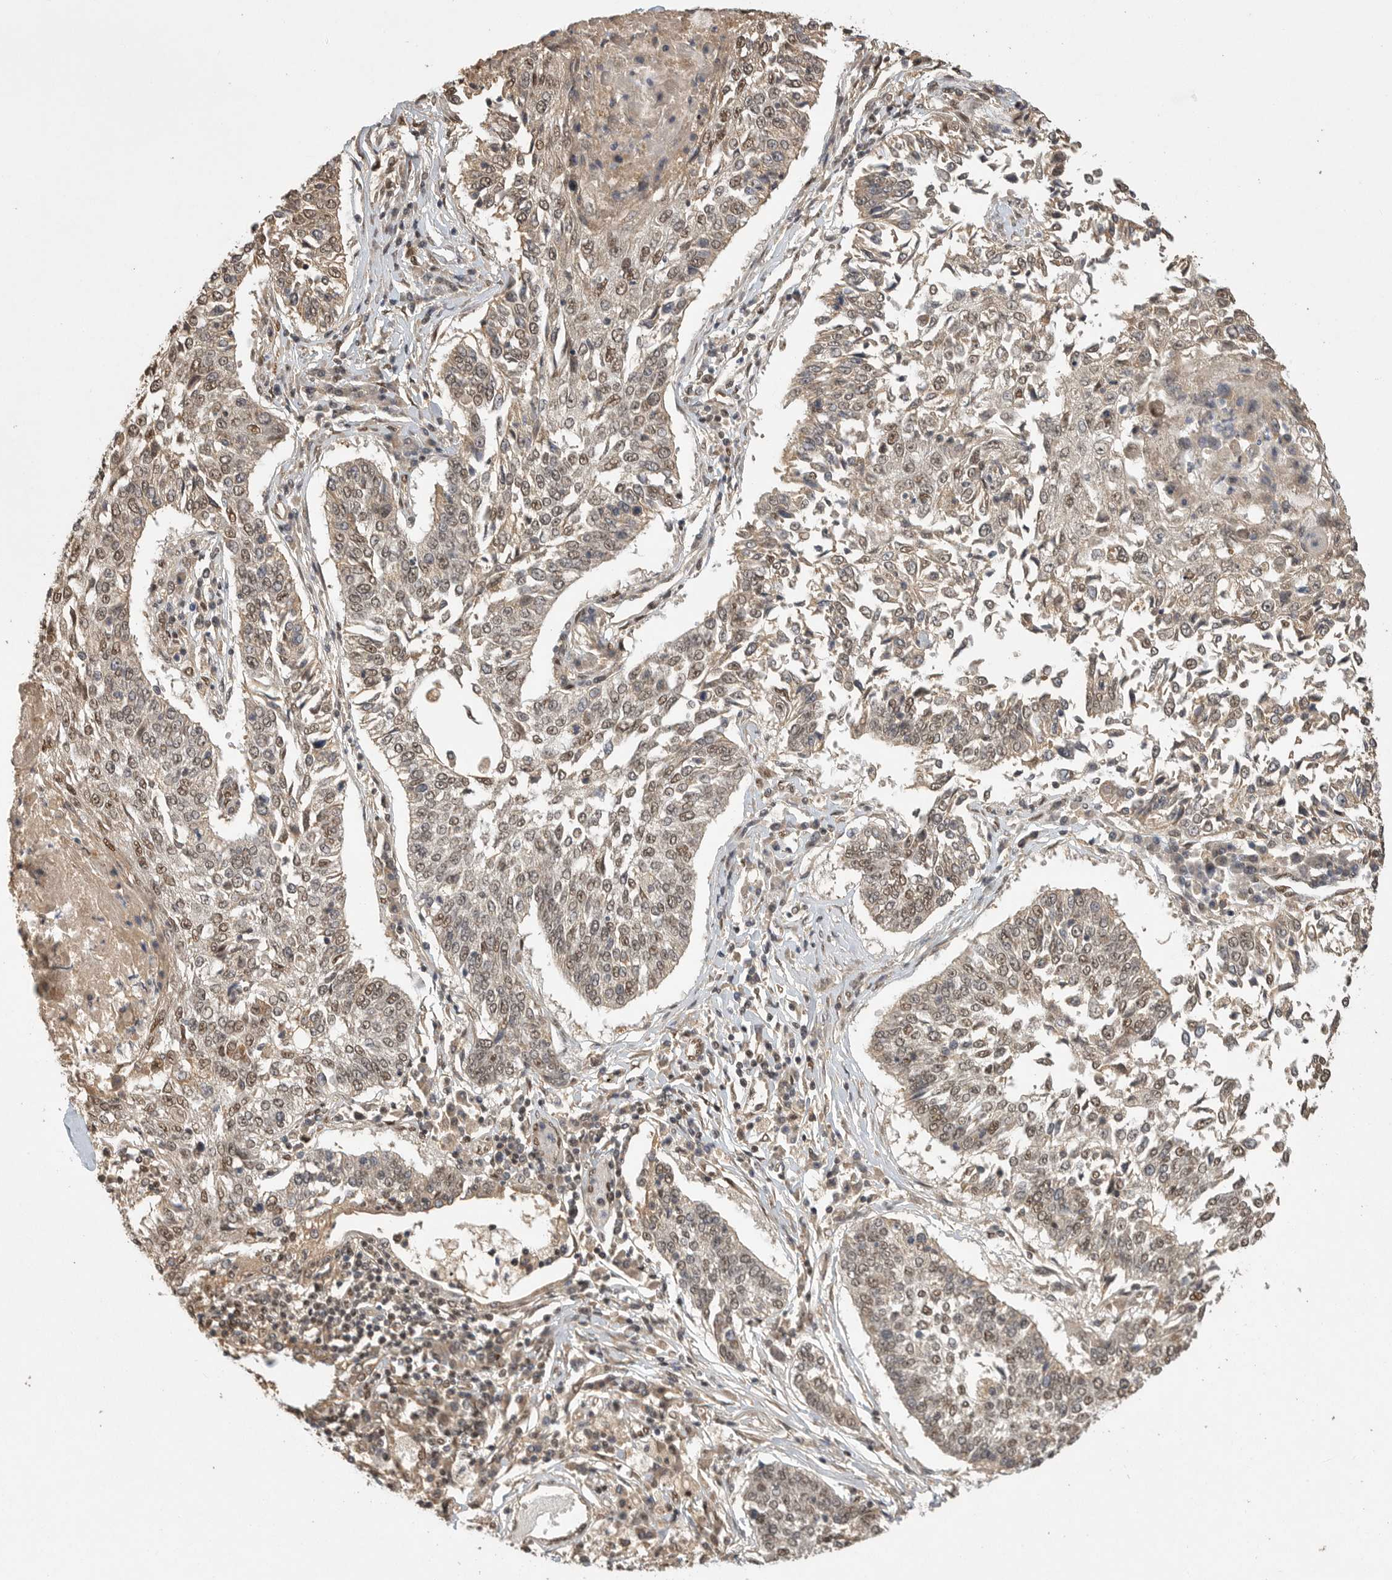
{"staining": {"intensity": "weak", "quantity": ">75%", "location": "cytoplasmic/membranous,nuclear"}, "tissue": "lung cancer", "cell_type": "Tumor cells", "image_type": "cancer", "snomed": [{"axis": "morphology", "description": "Normal tissue, NOS"}, {"axis": "morphology", "description": "Squamous cell carcinoma, NOS"}, {"axis": "topography", "description": "Cartilage tissue"}, {"axis": "topography", "description": "Lung"}, {"axis": "topography", "description": "Peripheral nerve tissue"}], "caption": "Lung cancer stained for a protein displays weak cytoplasmic/membranous and nuclear positivity in tumor cells. Using DAB (brown) and hematoxylin (blue) stains, captured at high magnification using brightfield microscopy.", "gene": "DFFA", "patient": {"sex": "female", "age": 49}}